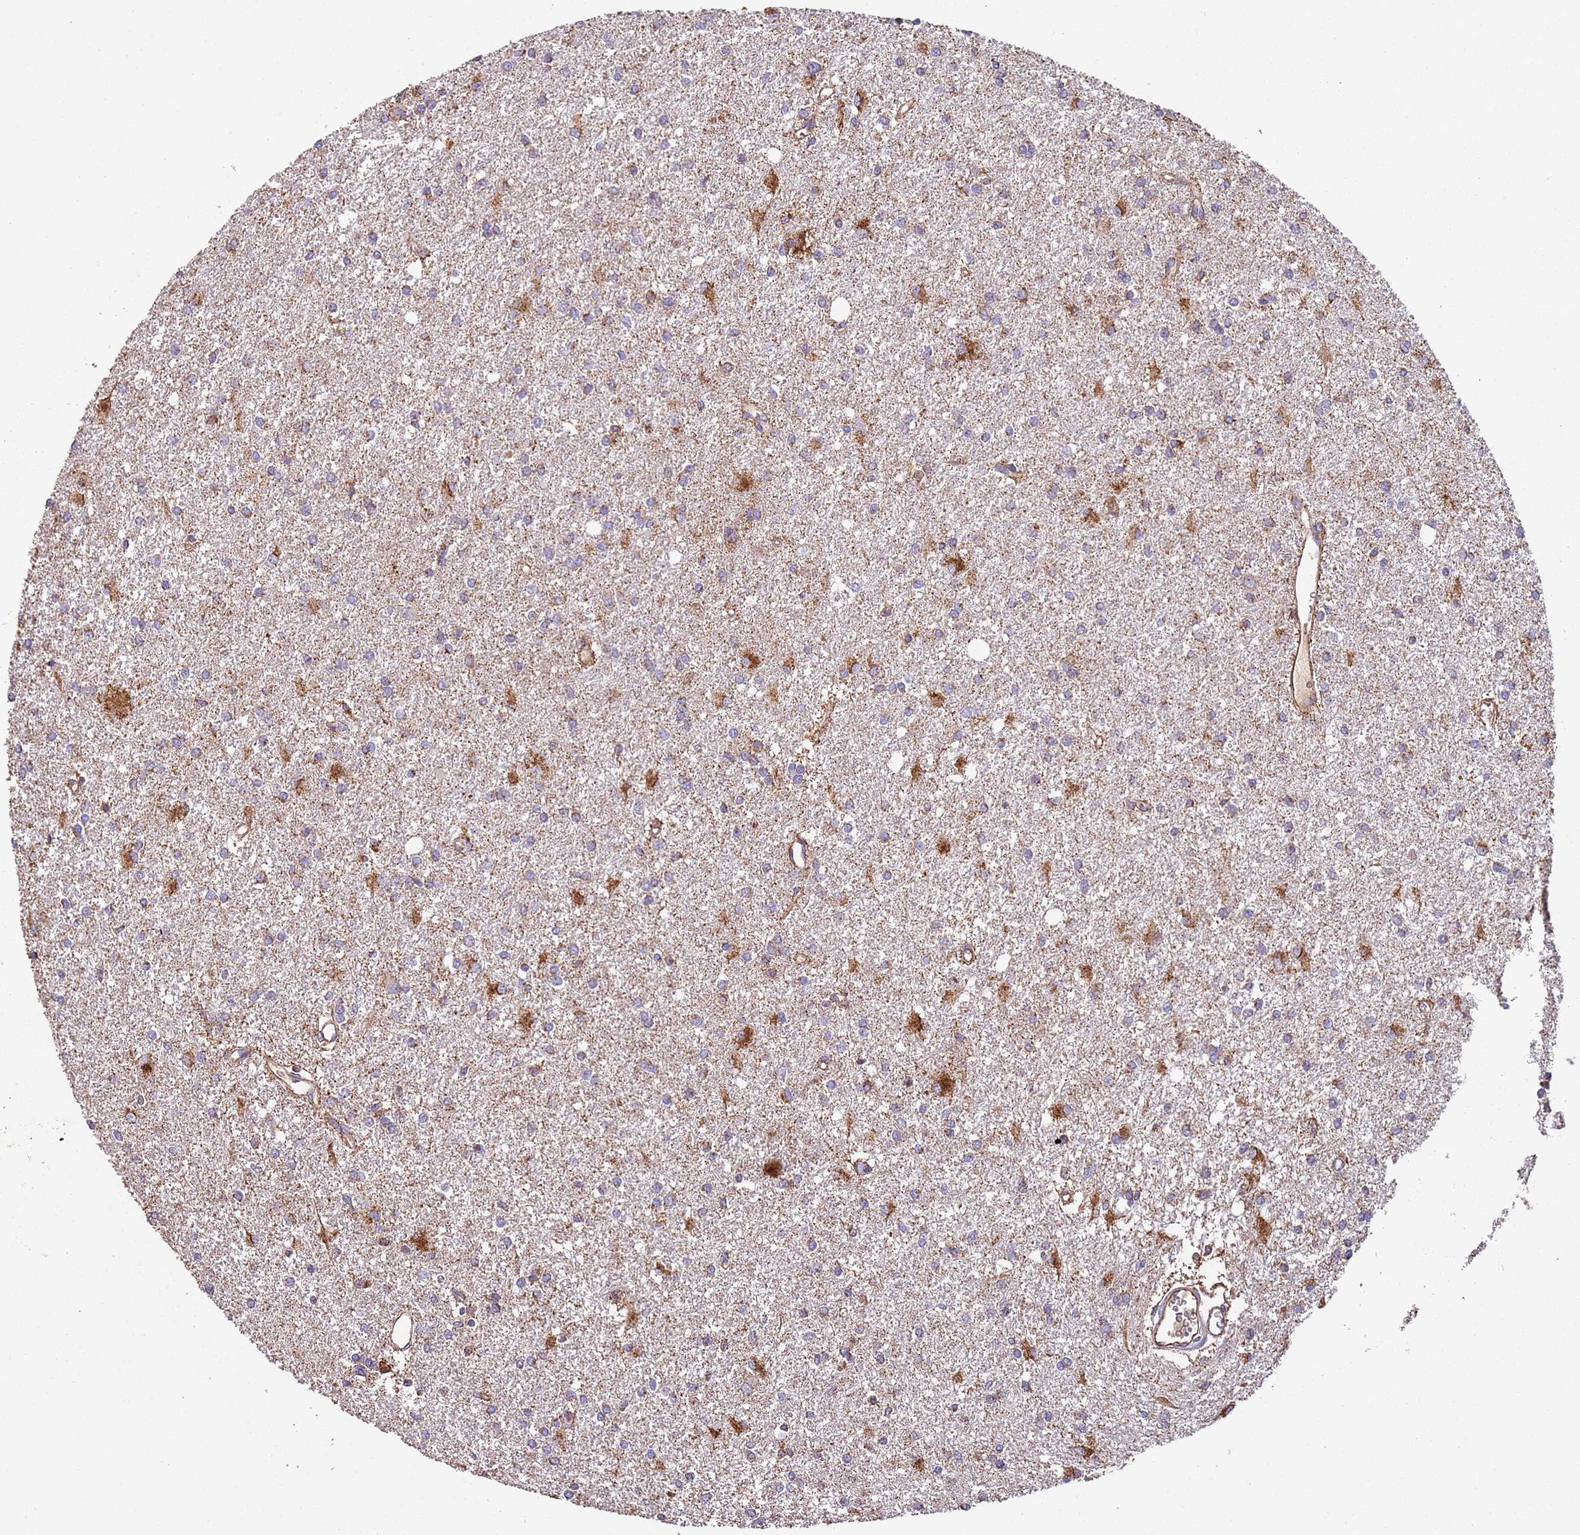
{"staining": {"intensity": "moderate", "quantity": "<25%", "location": "cytoplasmic/membranous"}, "tissue": "glioma", "cell_type": "Tumor cells", "image_type": "cancer", "snomed": [{"axis": "morphology", "description": "Glioma, malignant, High grade"}, {"axis": "topography", "description": "Brain"}], "caption": "Immunohistochemical staining of glioma exhibits moderate cytoplasmic/membranous protein staining in about <25% of tumor cells. (DAB (3,3'-diaminobenzidine) IHC, brown staining for protein, blue staining for nuclei).", "gene": "RMND5A", "patient": {"sex": "female", "age": 50}}